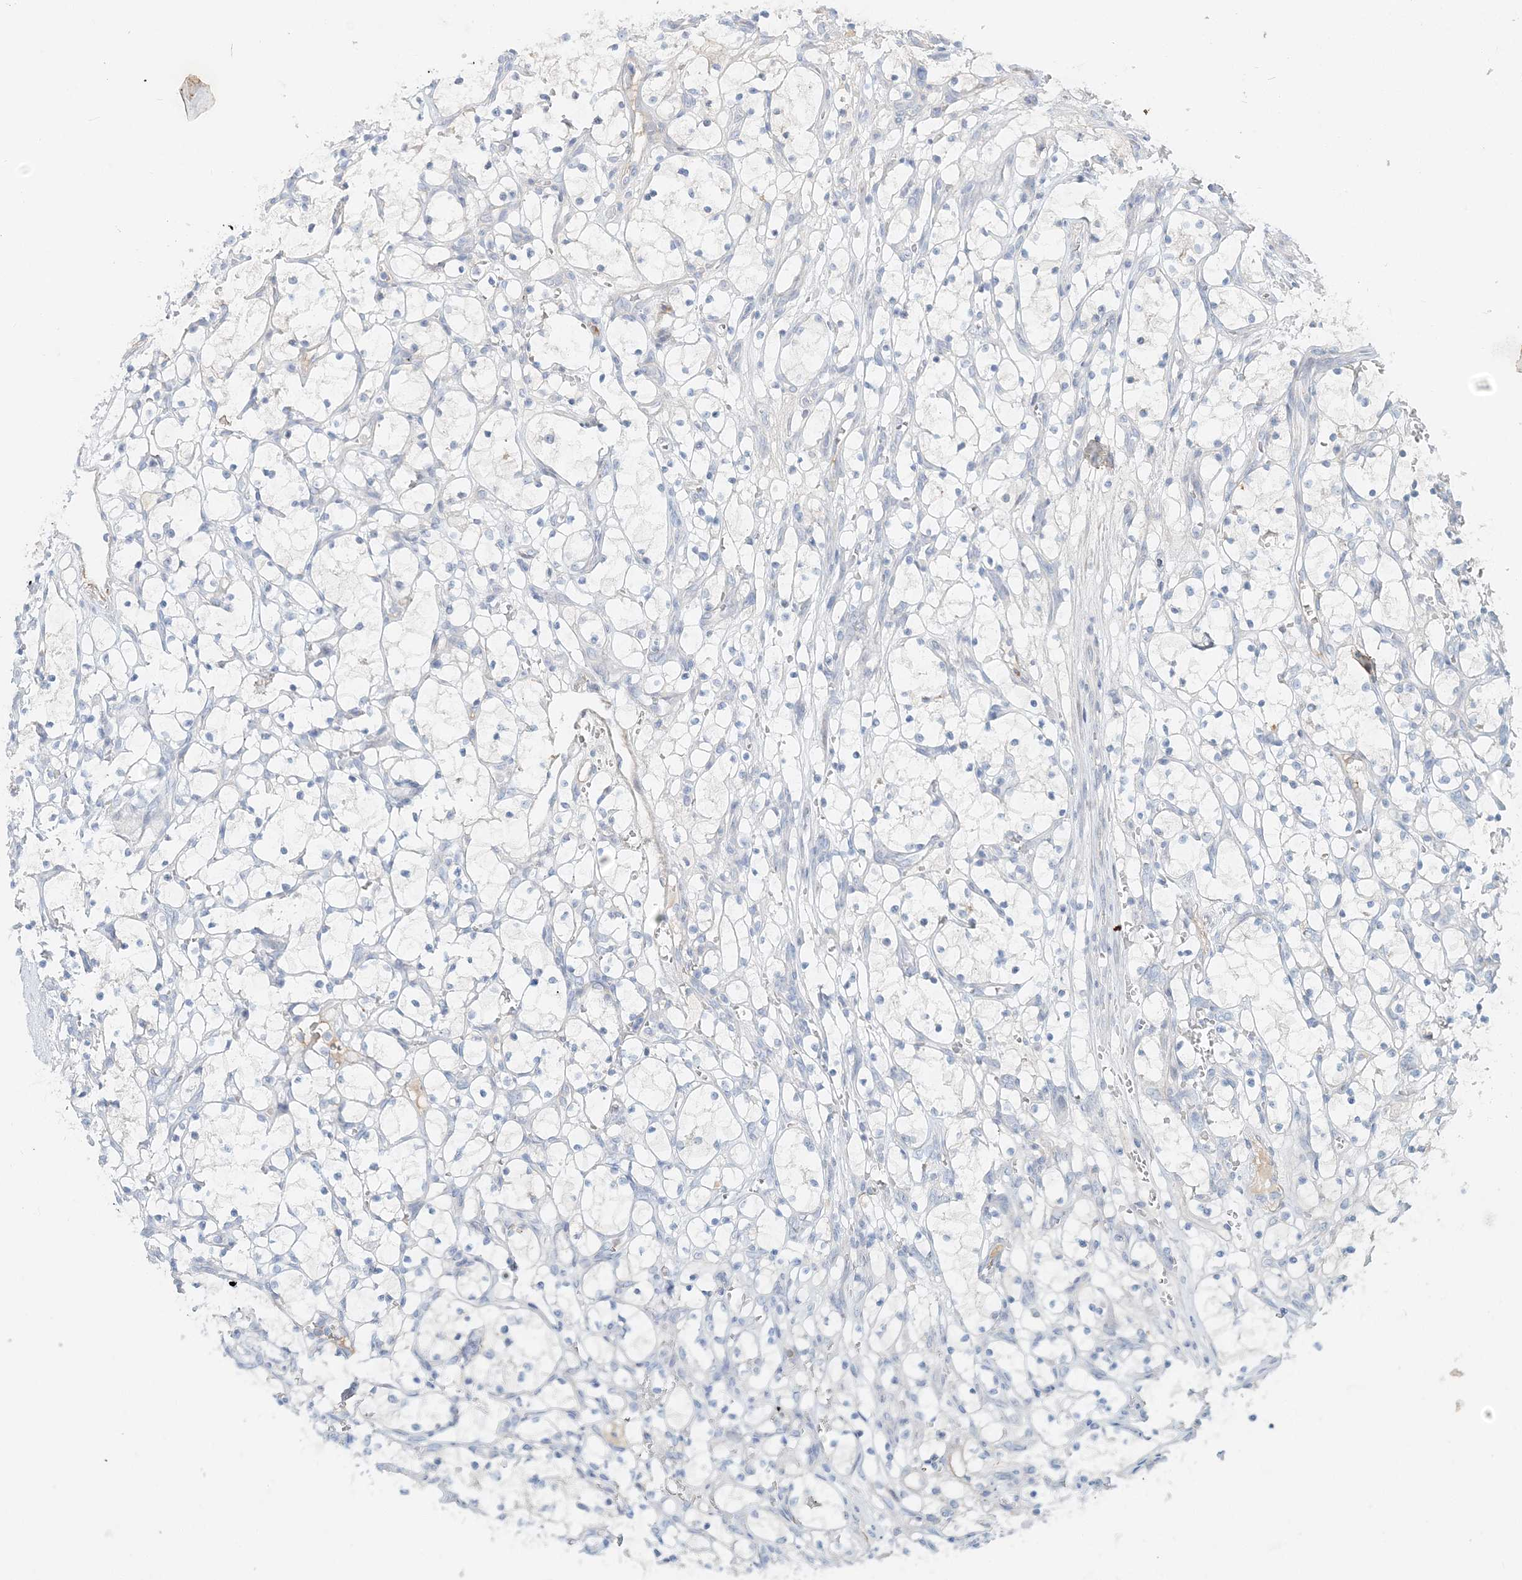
{"staining": {"intensity": "negative", "quantity": "none", "location": "none"}, "tissue": "renal cancer", "cell_type": "Tumor cells", "image_type": "cancer", "snomed": [{"axis": "morphology", "description": "Adenocarcinoma, NOS"}, {"axis": "topography", "description": "Kidney"}], "caption": "Immunohistochemical staining of renal cancer (adenocarcinoma) reveals no significant positivity in tumor cells. Nuclei are stained in blue.", "gene": "DNAH5", "patient": {"sex": "female", "age": 69}}